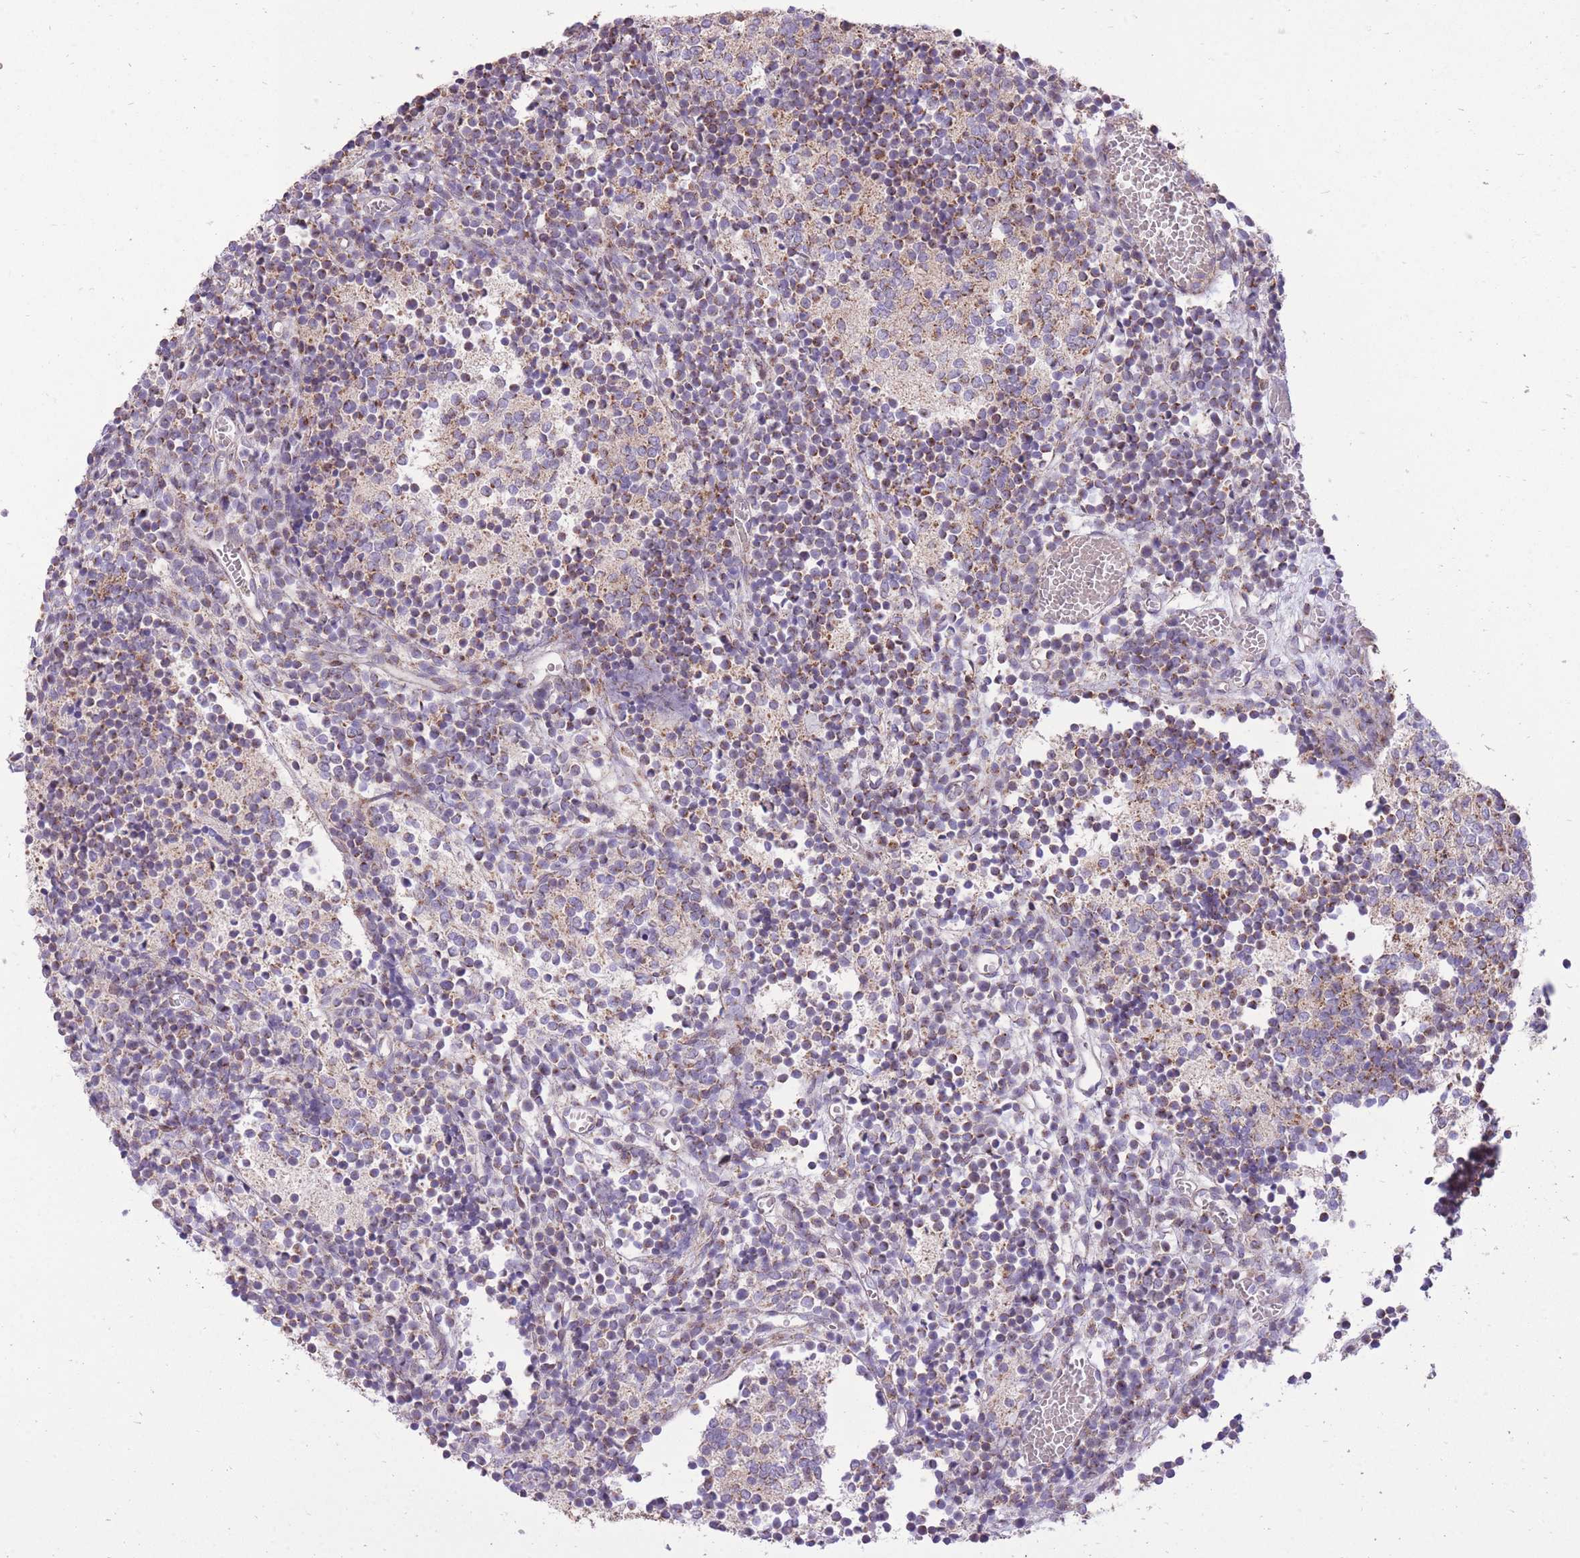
{"staining": {"intensity": "moderate", "quantity": "25%-75%", "location": "cytoplasmic/membranous"}, "tissue": "glioma", "cell_type": "Tumor cells", "image_type": "cancer", "snomed": [{"axis": "morphology", "description": "Glioma, malignant, Low grade"}, {"axis": "topography", "description": "Brain"}], "caption": "Immunohistochemistry micrograph of human malignant low-grade glioma stained for a protein (brown), which demonstrates medium levels of moderate cytoplasmic/membranous expression in approximately 25%-75% of tumor cells.", "gene": "SLC4A4", "patient": {"sex": "female", "age": 1}}